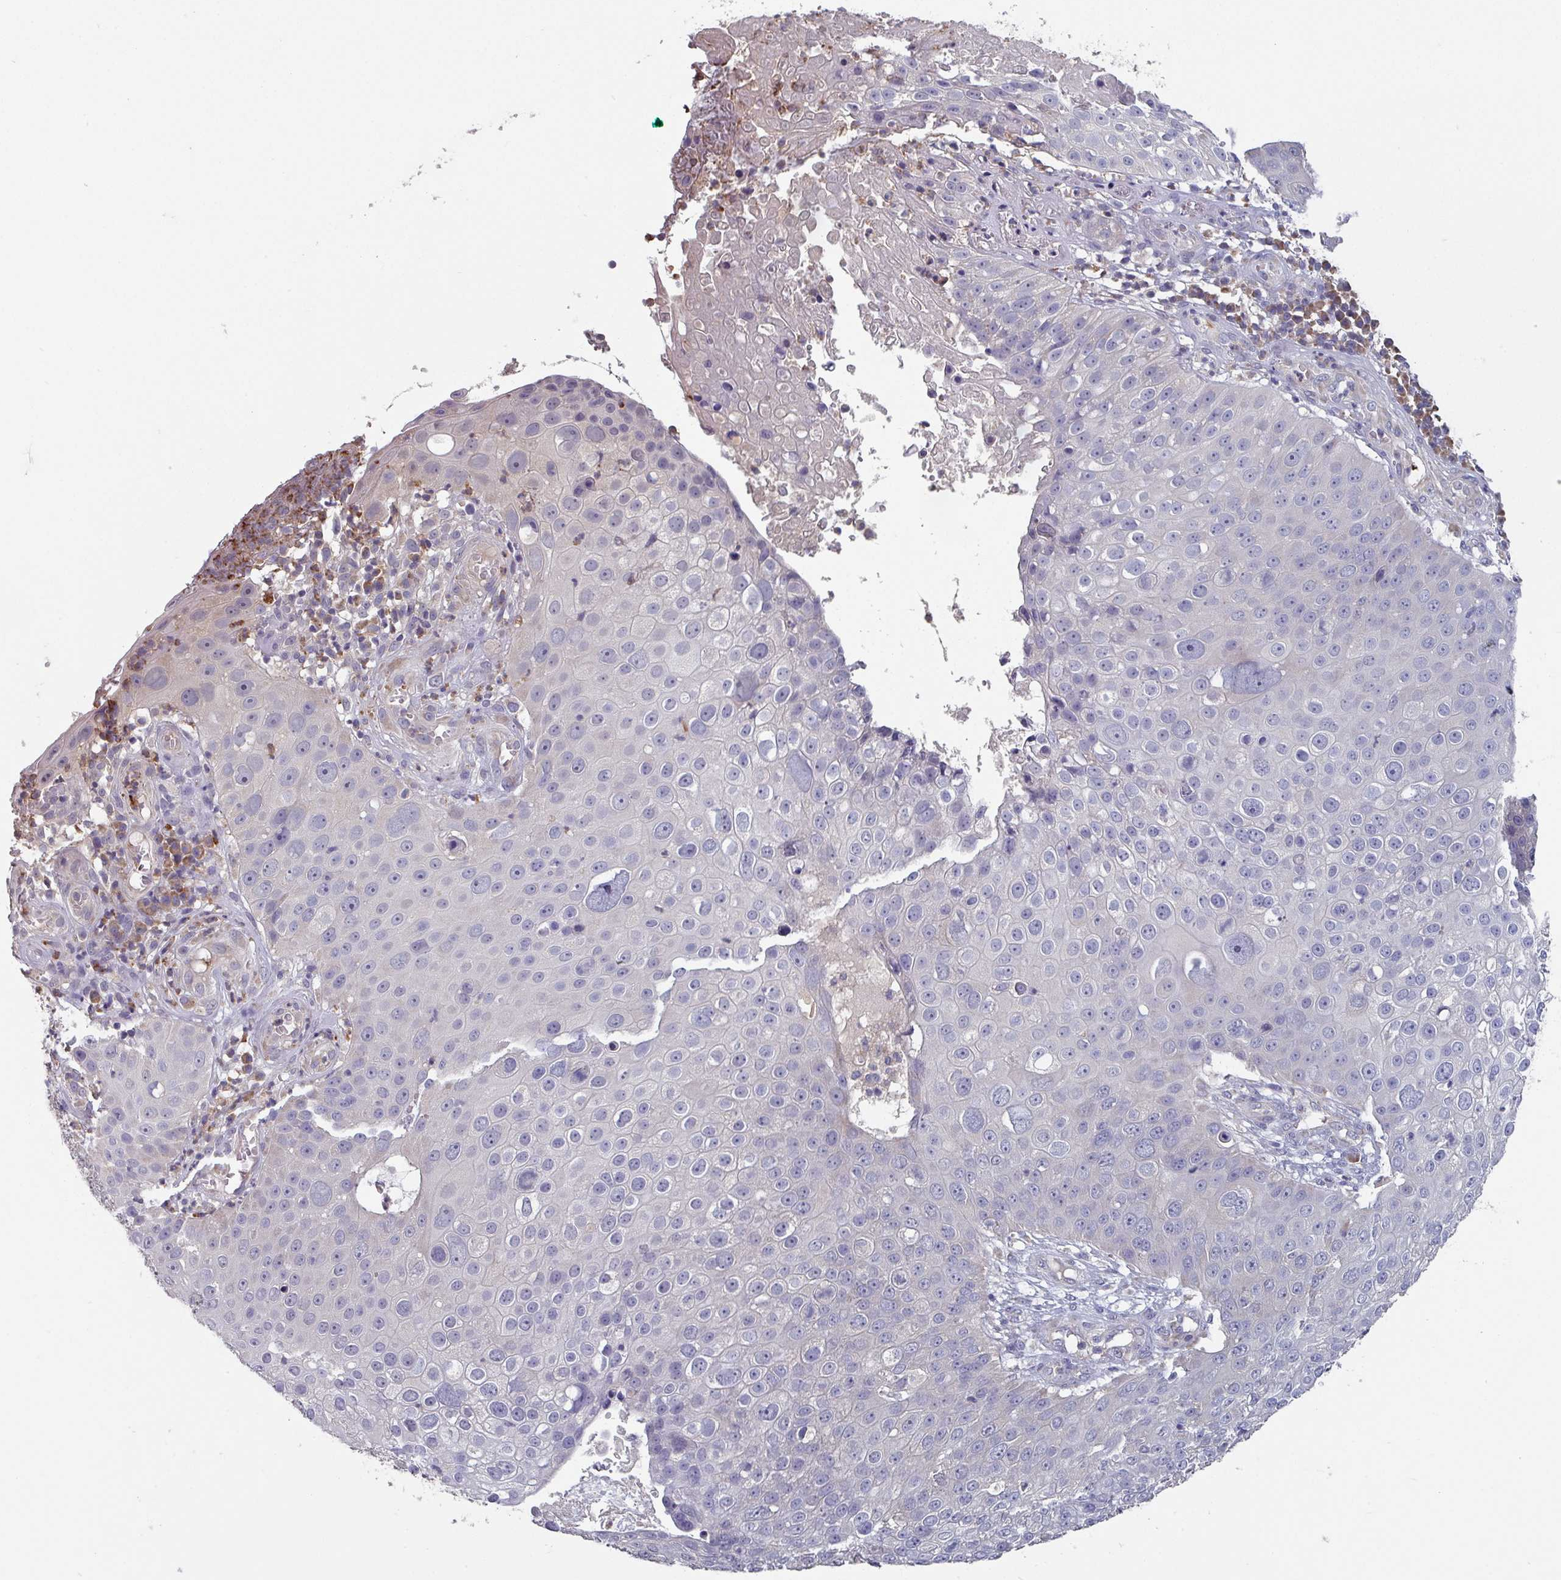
{"staining": {"intensity": "negative", "quantity": "none", "location": "none"}, "tissue": "skin cancer", "cell_type": "Tumor cells", "image_type": "cancer", "snomed": [{"axis": "morphology", "description": "Squamous cell carcinoma, NOS"}, {"axis": "topography", "description": "Skin"}], "caption": "Tumor cells are negative for protein expression in human skin cancer (squamous cell carcinoma).", "gene": "PRAMEF8", "patient": {"sex": "male", "age": 71}}